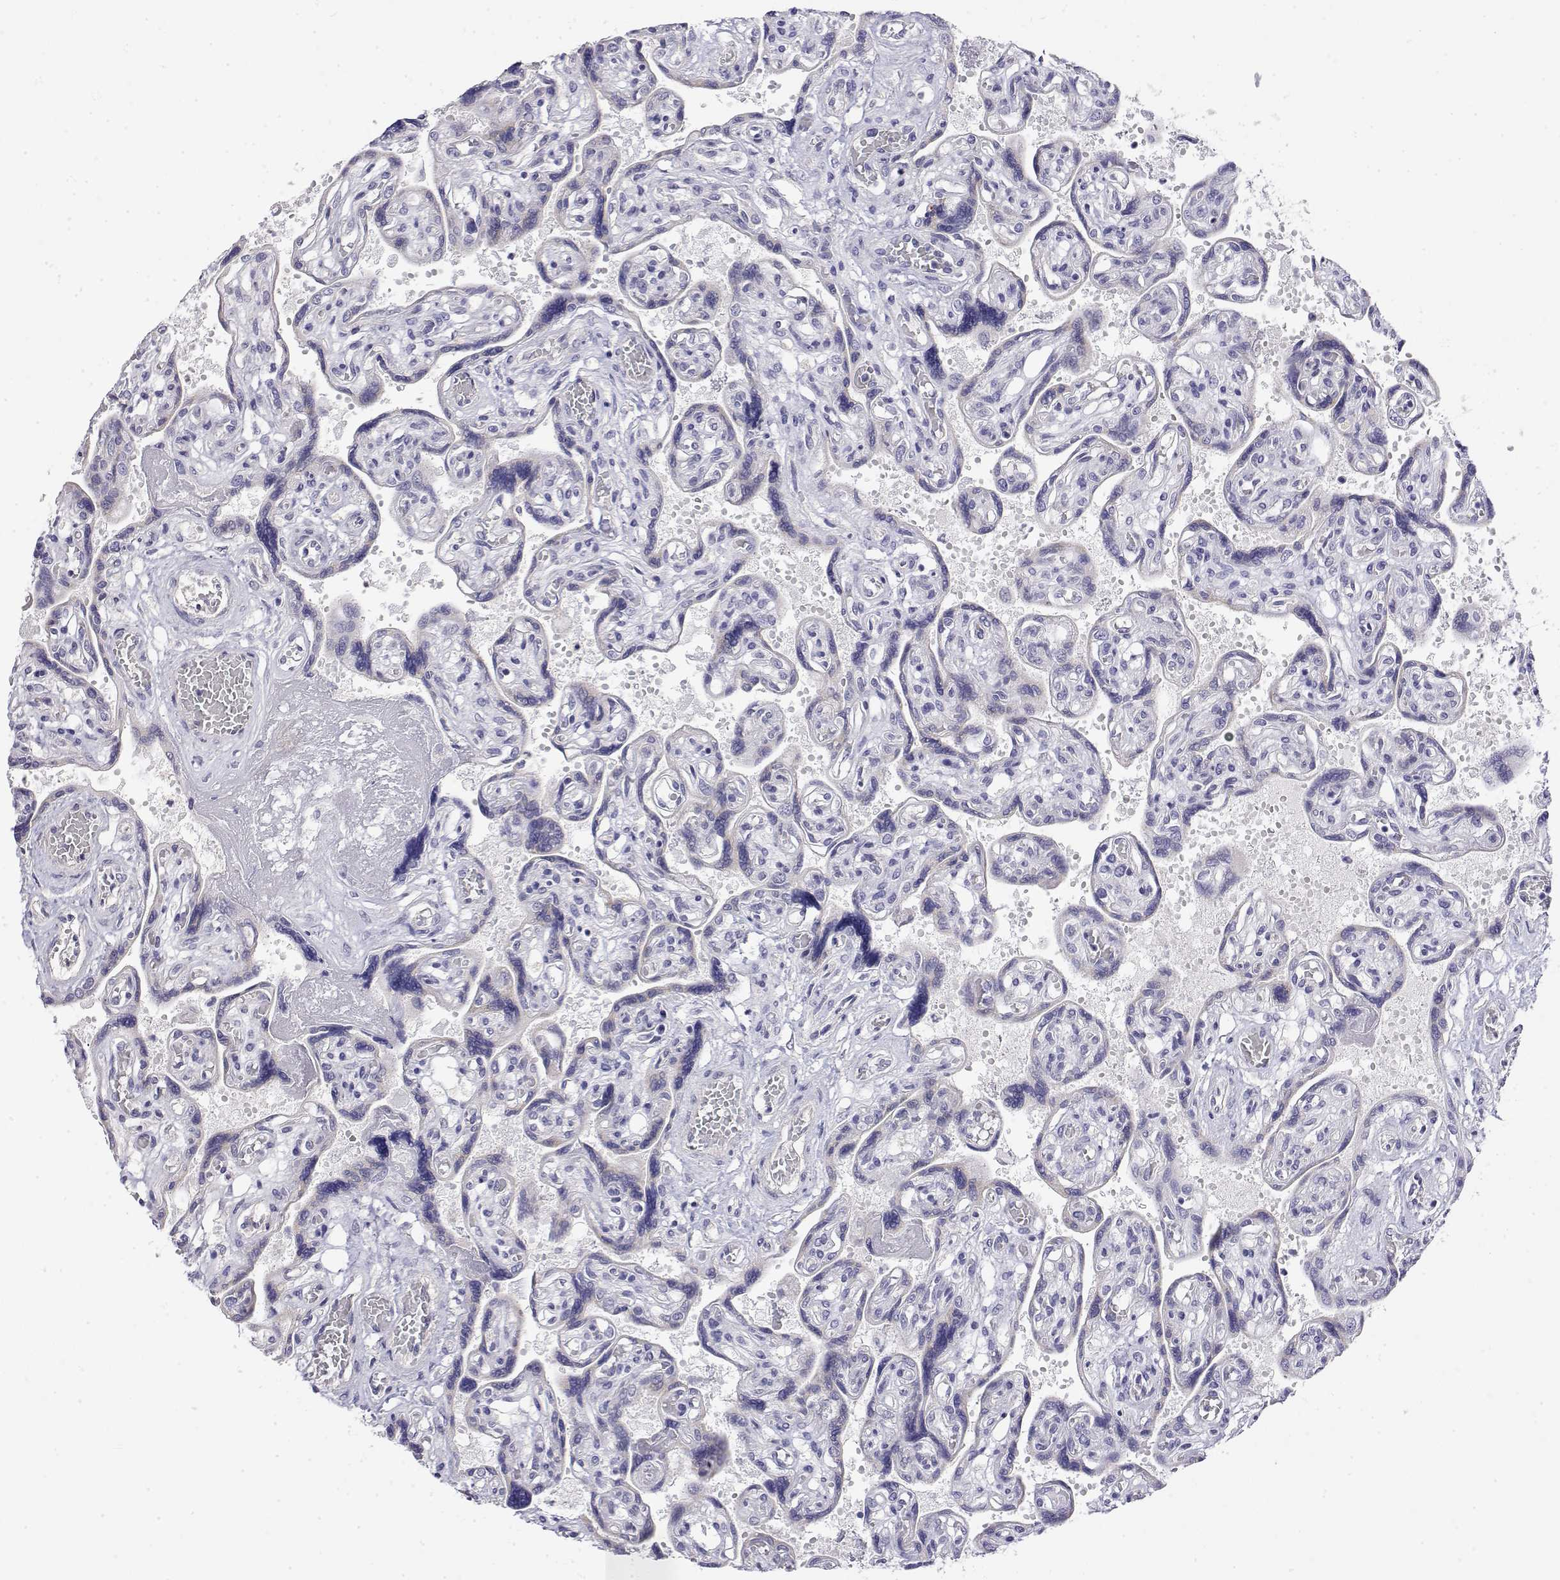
{"staining": {"intensity": "negative", "quantity": "none", "location": "none"}, "tissue": "placenta", "cell_type": "Decidual cells", "image_type": "normal", "snomed": [{"axis": "morphology", "description": "Normal tissue, NOS"}, {"axis": "topography", "description": "Placenta"}], "caption": "Immunohistochemistry micrograph of normal placenta: placenta stained with DAB displays no significant protein expression in decidual cells.", "gene": "LY6D", "patient": {"sex": "female", "age": 32}}